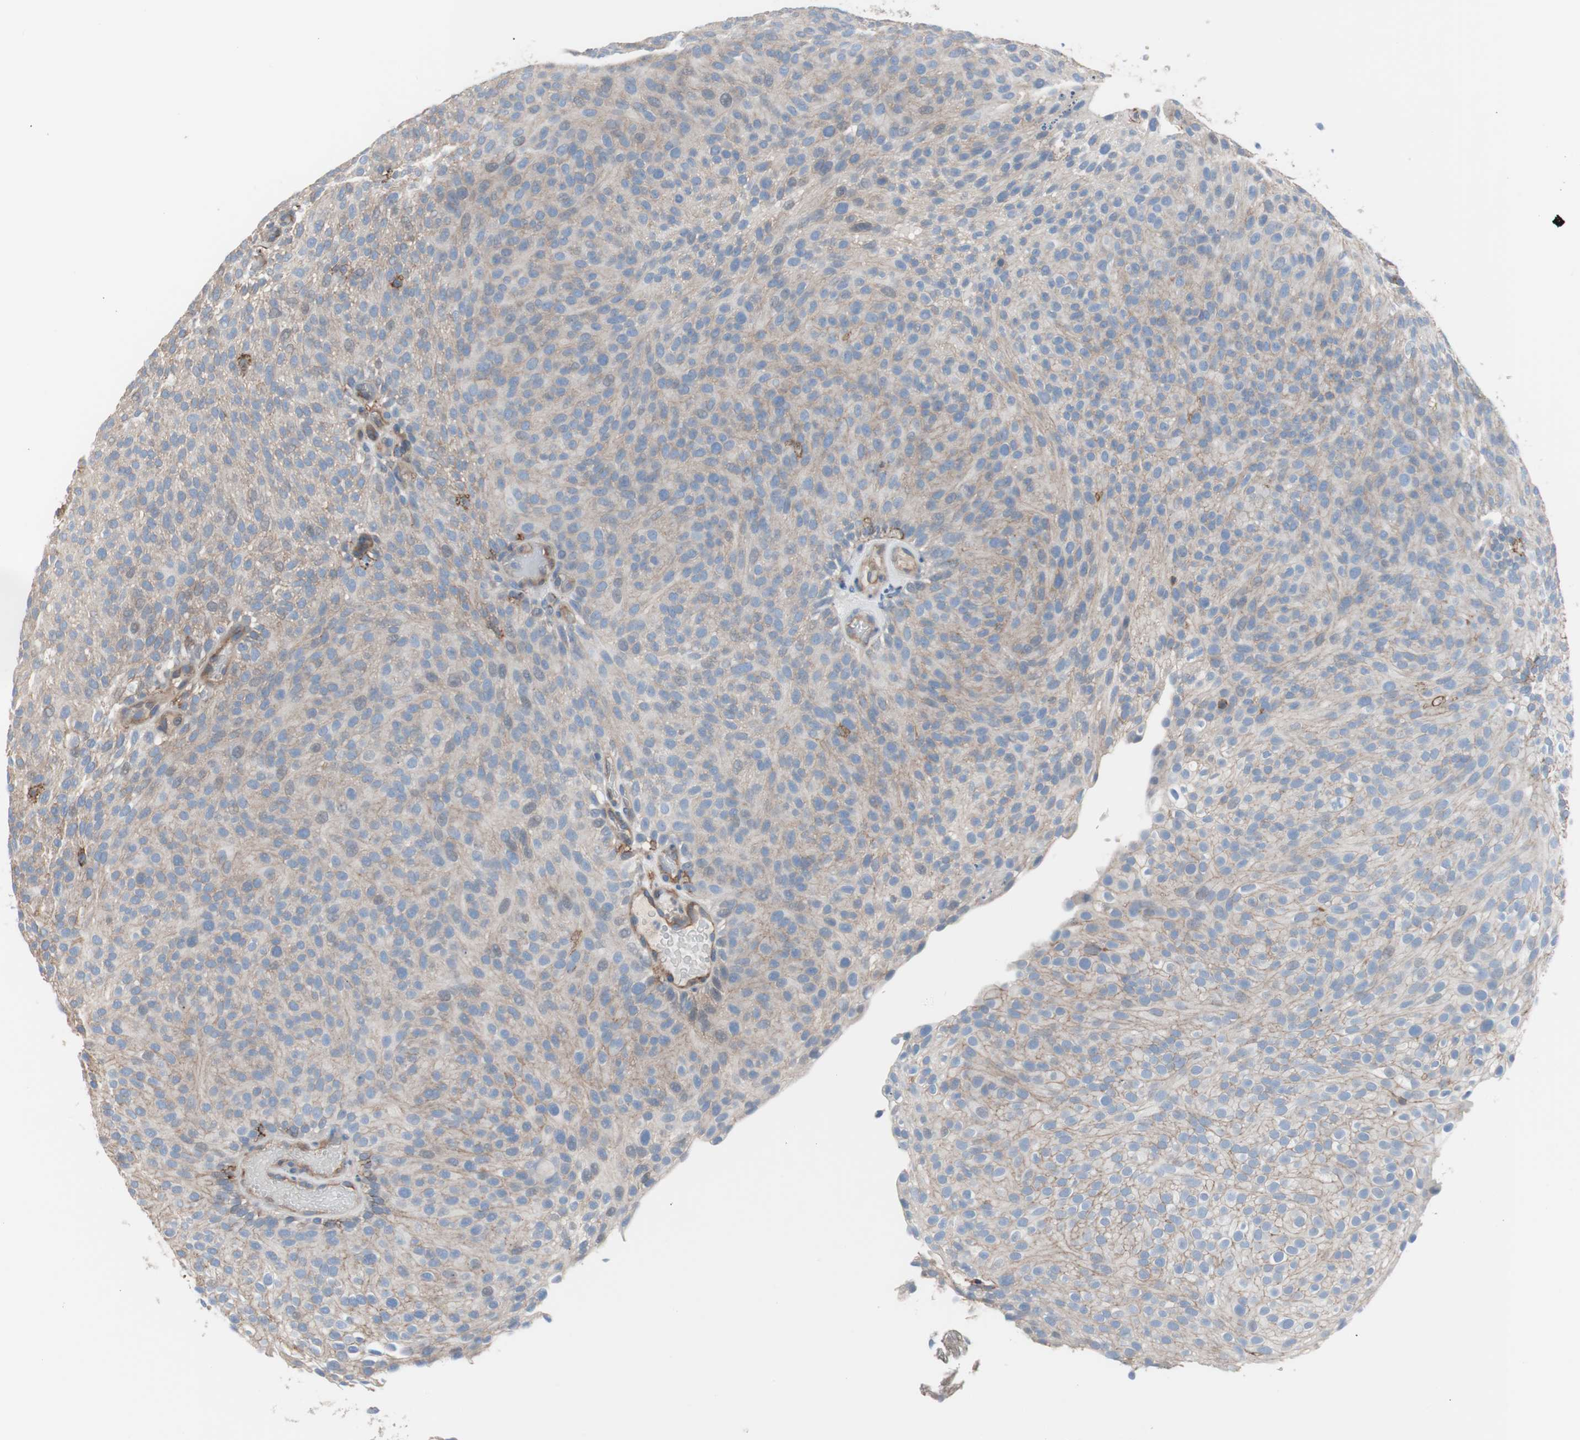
{"staining": {"intensity": "weak", "quantity": "25%-75%", "location": "cytoplasmic/membranous"}, "tissue": "urothelial cancer", "cell_type": "Tumor cells", "image_type": "cancer", "snomed": [{"axis": "morphology", "description": "Urothelial carcinoma, Low grade"}, {"axis": "topography", "description": "Urinary bladder"}], "caption": "Human urothelial carcinoma (low-grade) stained with a protein marker demonstrates weak staining in tumor cells.", "gene": "CD81", "patient": {"sex": "male", "age": 78}}